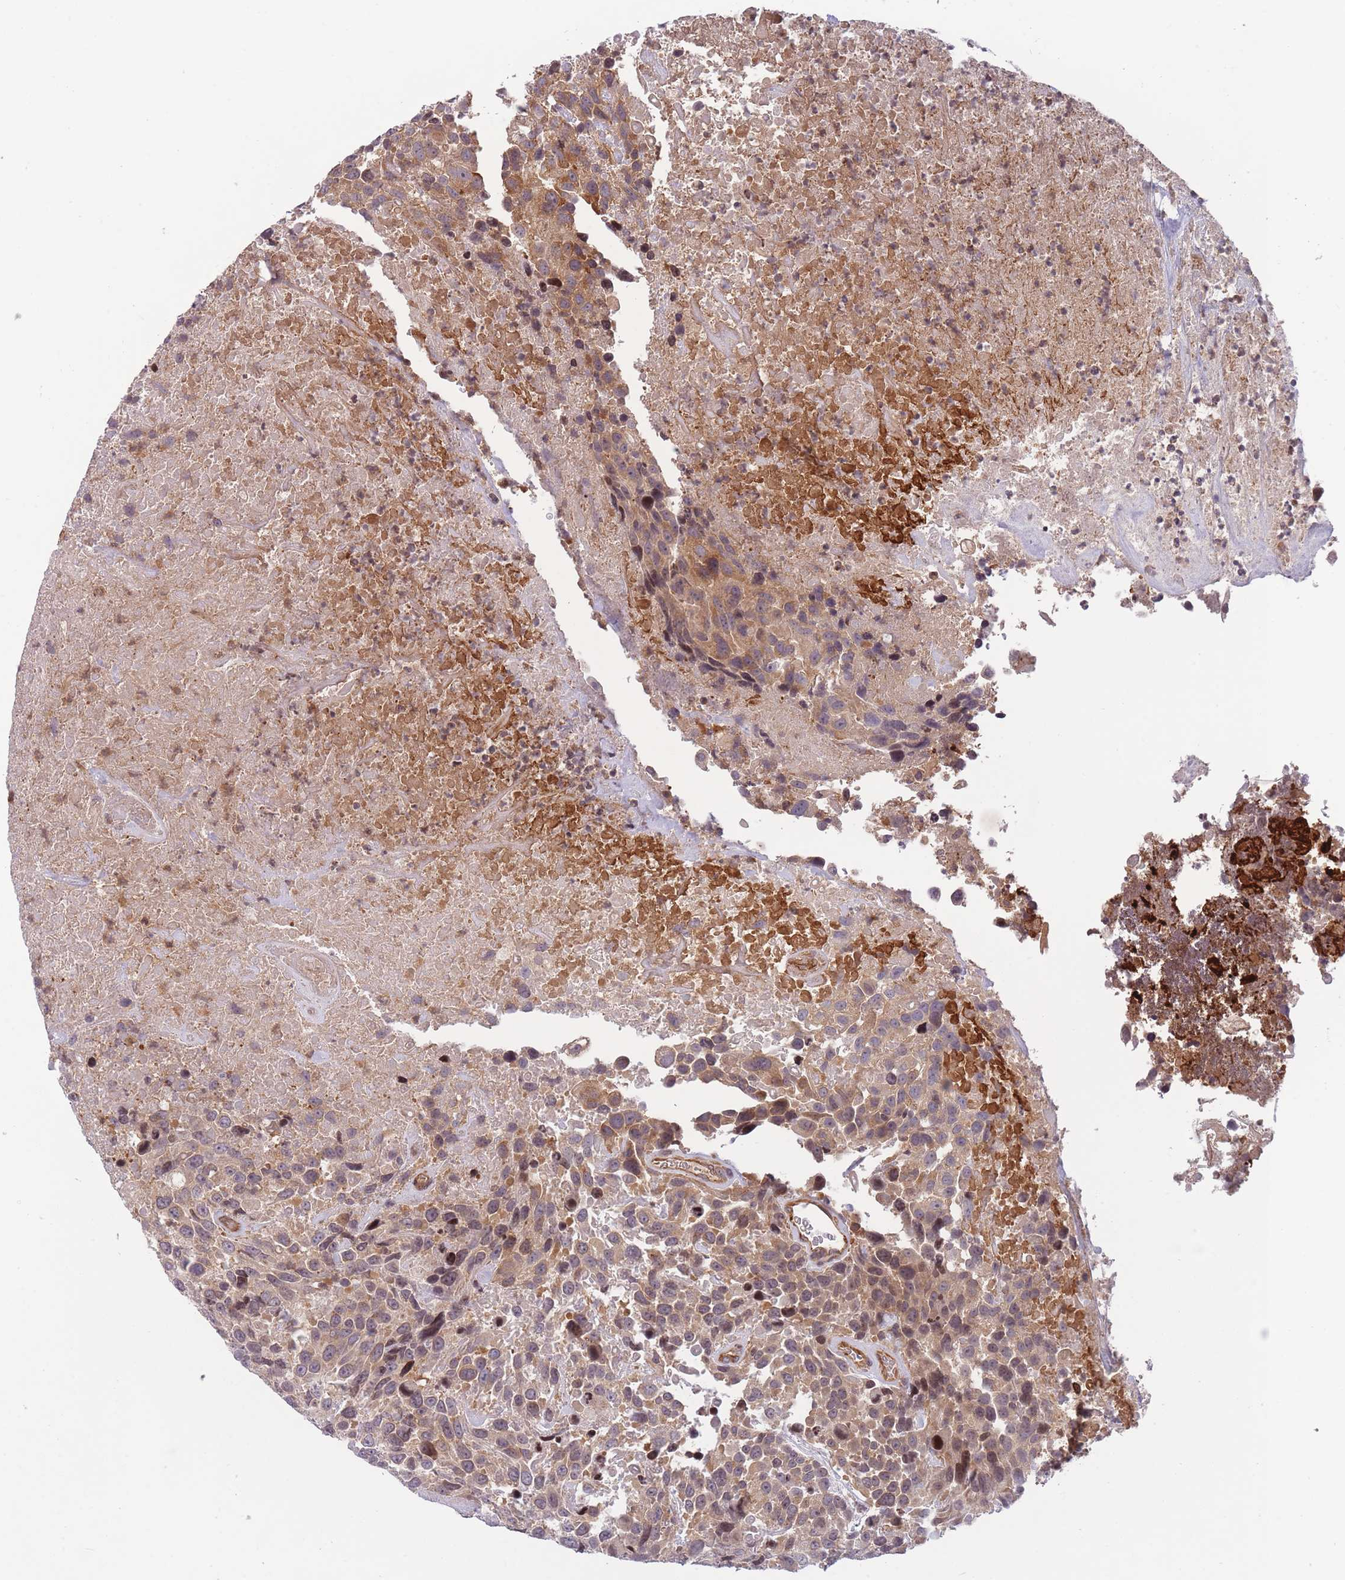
{"staining": {"intensity": "moderate", "quantity": ">75%", "location": "cytoplasmic/membranous"}, "tissue": "urothelial cancer", "cell_type": "Tumor cells", "image_type": "cancer", "snomed": [{"axis": "morphology", "description": "Urothelial carcinoma, High grade"}, {"axis": "topography", "description": "Urinary bladder"}], "caption": "Tumor cells show moderate cytoplasmic/membranous expression in about >75% of cells in urothelial cancer. The staining is performed using DAB brown chromogen to label protein expression. The nuclei are counter-stained blue using hematoxylin.", "gene": "SLC35F5", "patient": {"sex": "female", "age": 70}}